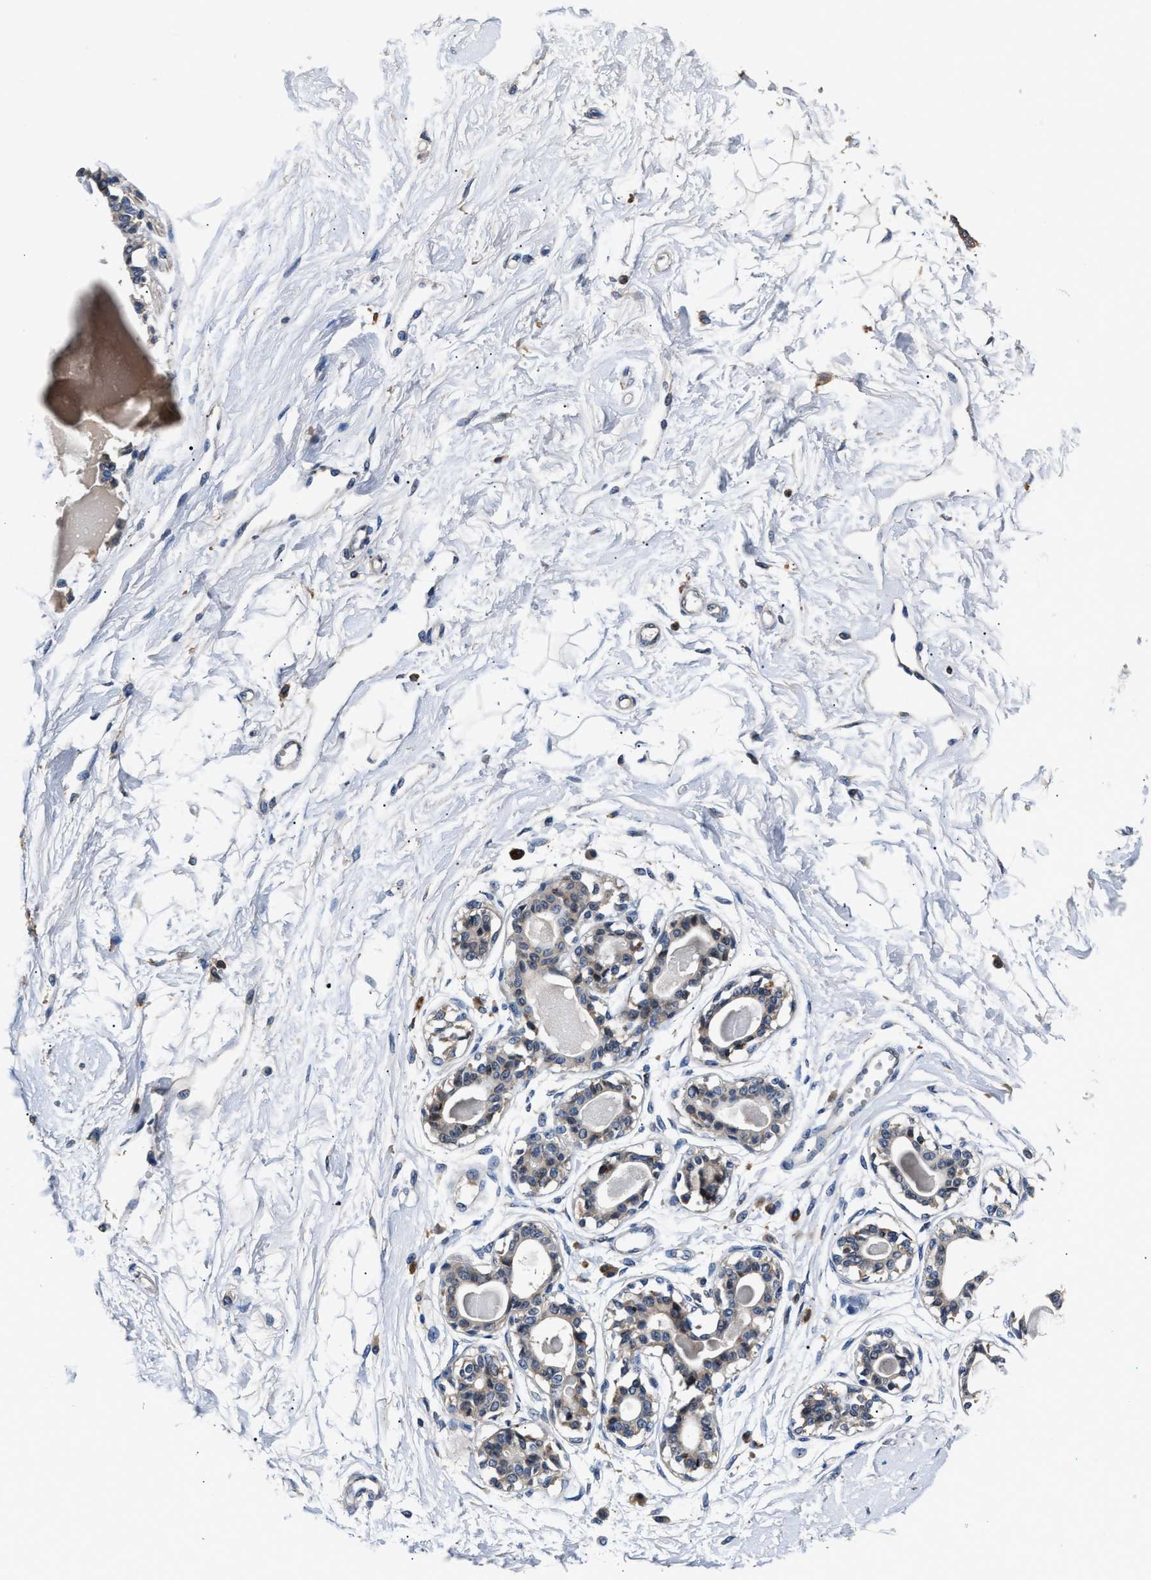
{"staining": {"intensity": "negative", "quantity": "none", "location": "none"}, "tissue": "breast", "cell_type": "Adipocytes", "image_type": "normal", "snomed": [{"axis": "morphology", "description": "Normal tissue, NOS"}, {"axis": "topography", "description": "Breast"}], "caption": "Immunohistochemistry (IHC) photomicrograph of benign breast stained for a protein (brown), which exhibits no positivity in adipocytes.", "gene": "DNAJC24", "patient": {"sex": "female", "age": 45}}